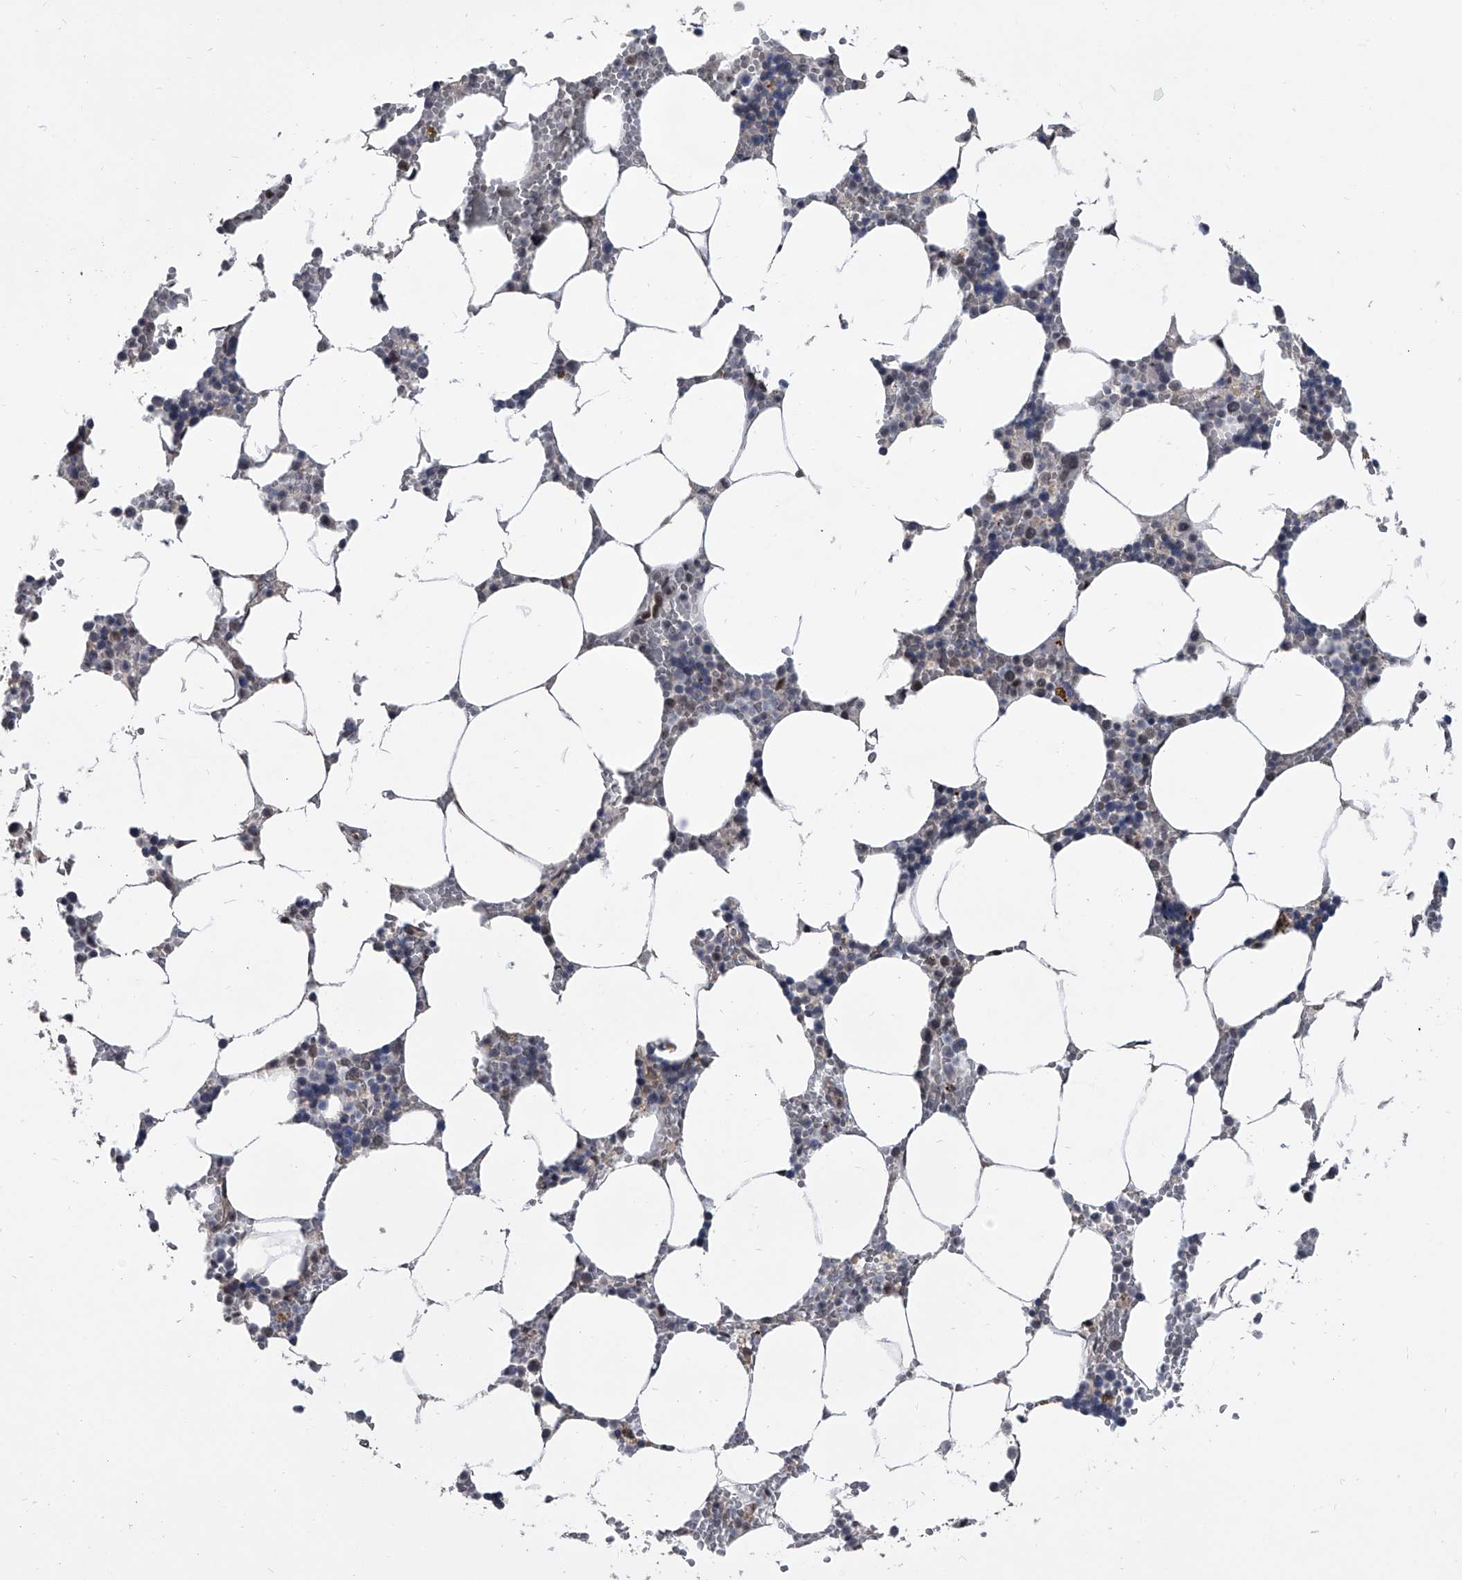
{"staining": {"intensity": "weak", "quantity": "<25%", "location": "nuclear"}, "tissue": "bone marrow", "cell_type": "Hematopoietic cells", "image_type": "normal", "snomed": [{"axis": "morphology", "description": "Normal tissue, NOS"}, {"axis": "topography", "description": "Bone marrow"}], "caption": "This is an IHC histopathology image of benign human bone marrow. There is no expression in hematopoietic cells.", "gene": "ZNF426", "patient": {"sex": "male", "age": 70}}